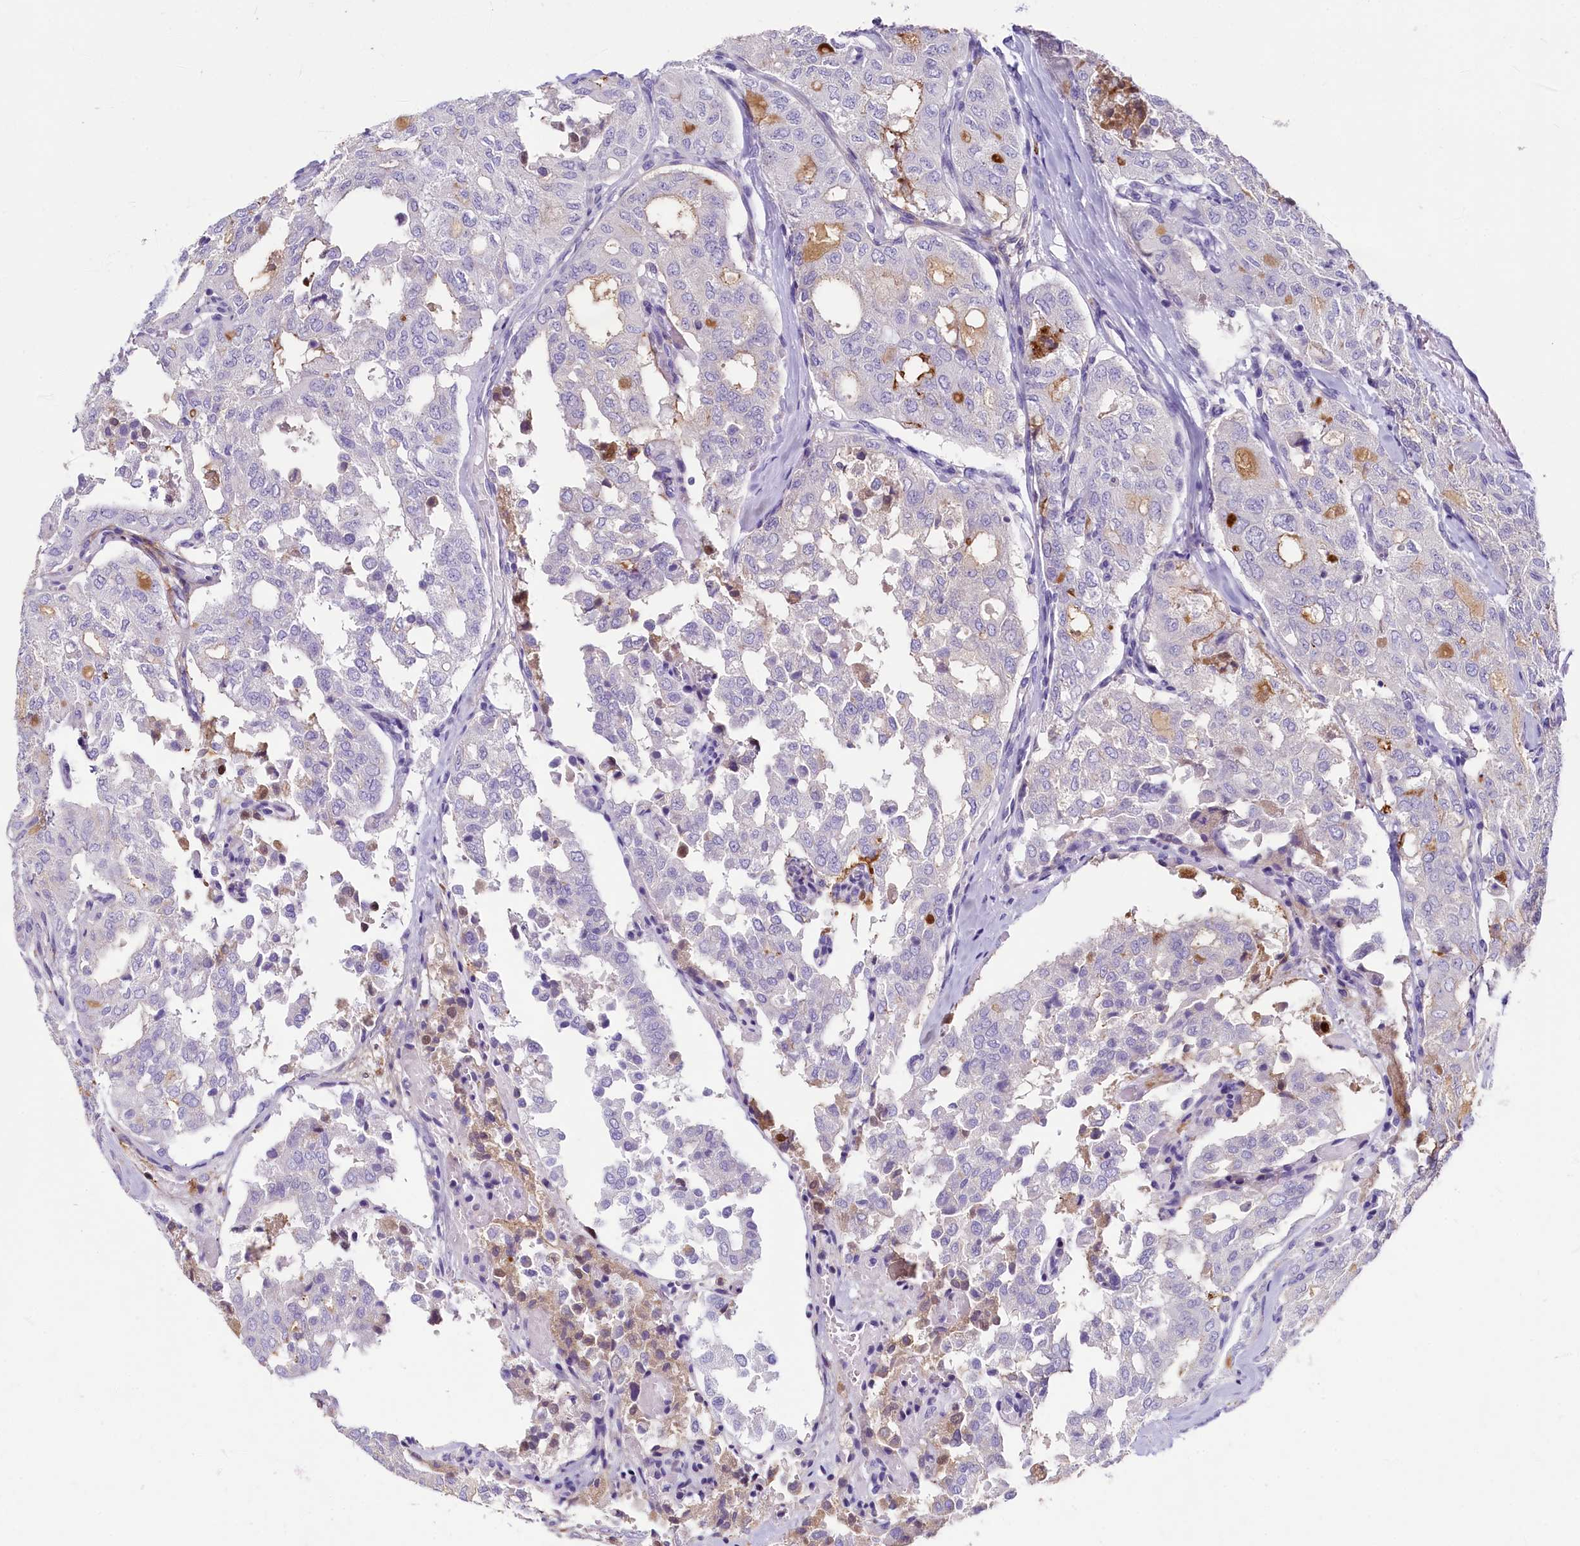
{"staining": {"intensity": "weak", "quantity": "<25%", "location": "cytoplasmic/membranous"}, "tissue": "thyroid cancer", "cell_type": "Tumor cells", "image_type": "cancer", "snomed": [{"axis": "morphology", "description": "Follicular adenoma carcinoma, NOS"}, {"axis": "topography", "description": "Thyroid gland"}], "caption": "Tumor cells are negative for protein expression in human thyroid follicular adenoma carcinoma. Nuclei are stained in blue.", "gene": "INSC", "patient": {"sex": "male", "age": 75}}